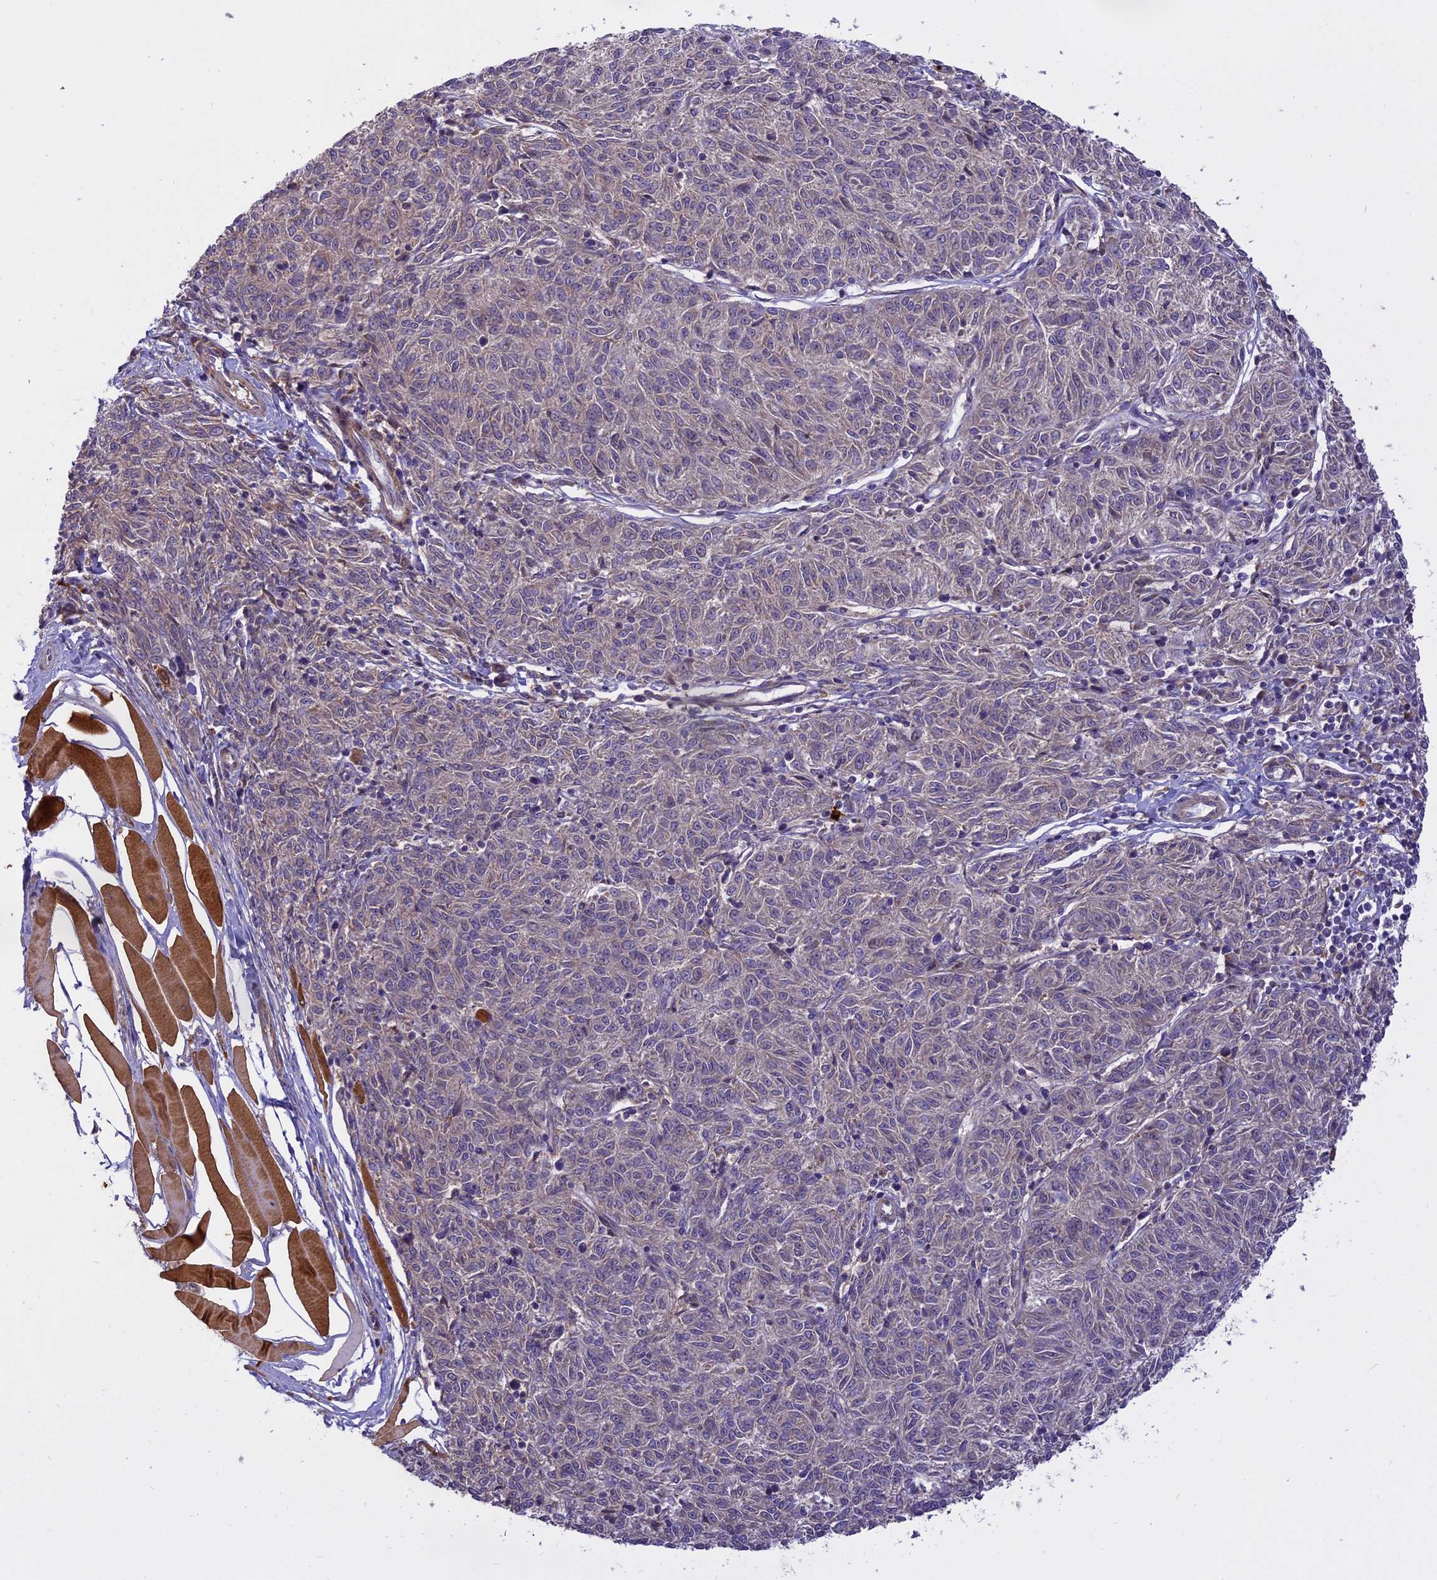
{"staining": {"intensity": "negative", "quantity": "none", "location": "none"}, "tissue": "melanoma", "cell_type": "Tumor cells", "image_type": "cancer", "snomed": [{"axis": "morphology", "description": "Malignant melanoma, NOS"}, {"axis": "topography", "description": "Skin"}], "caption": "Melanoma was stained to show a protein in brown. There is no significant positivity in tumor cells.", "gene": "MEMO1", "patient": {"sex": "female", "age": 72}}